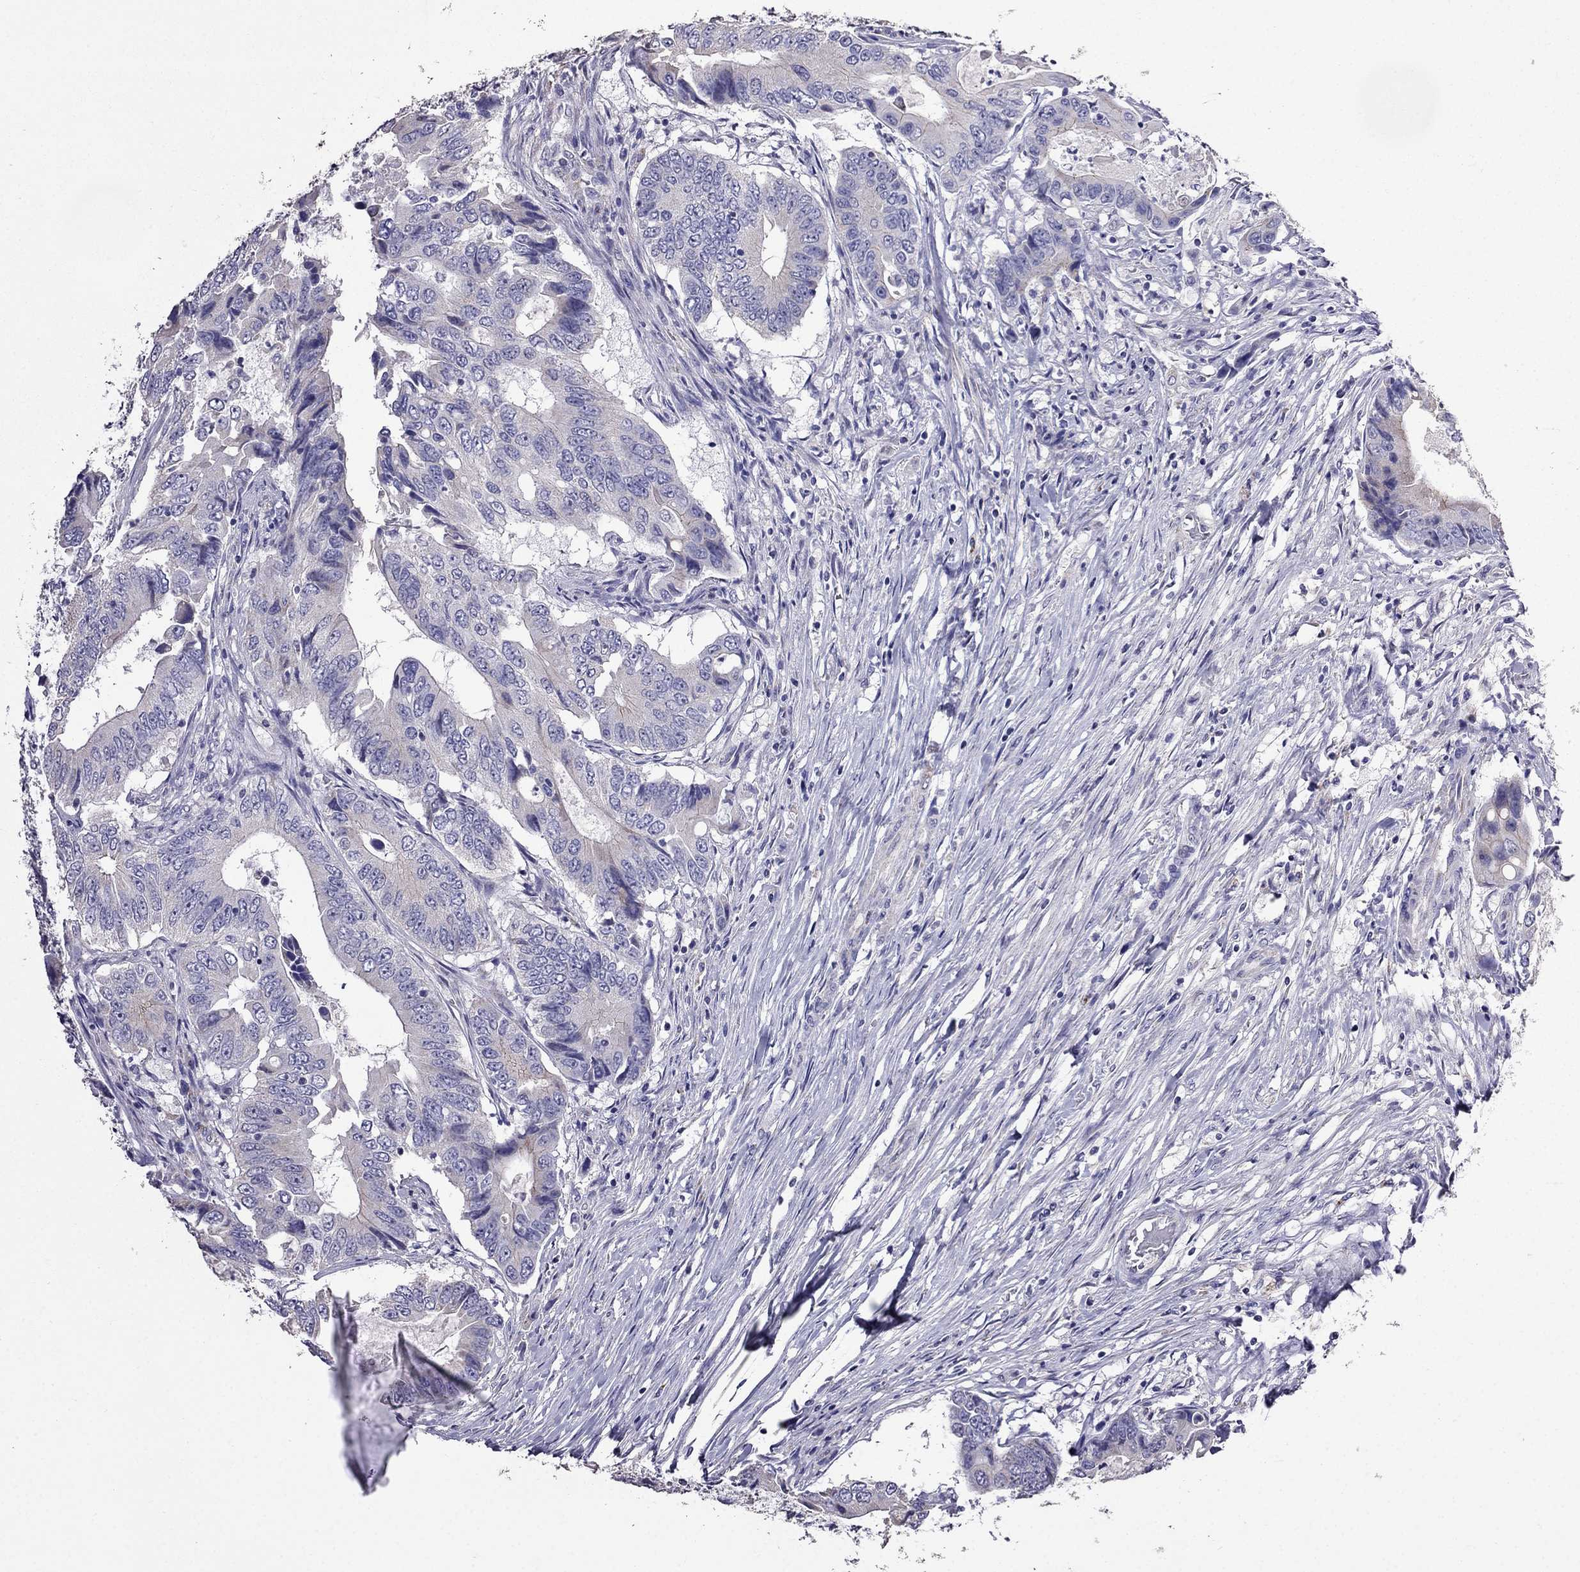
{"staining": {"intensity": "negative", "quantity": "none", "location": "none"}, "tissue": "colorectal cancer", "cell_type": "Tumor cells", "image_type": "cancer", "snomed": [{"axis": "morphology", "description": "Adenocarcinoma, NOS"}, {"axis": "topography", "description": "Colon"}], "caption": "The image exhibits no staining of tumor cells in adenocarcinoma (colorectal).", "gene": "AK5", "patient": {"sex": "female", "age": 90}}